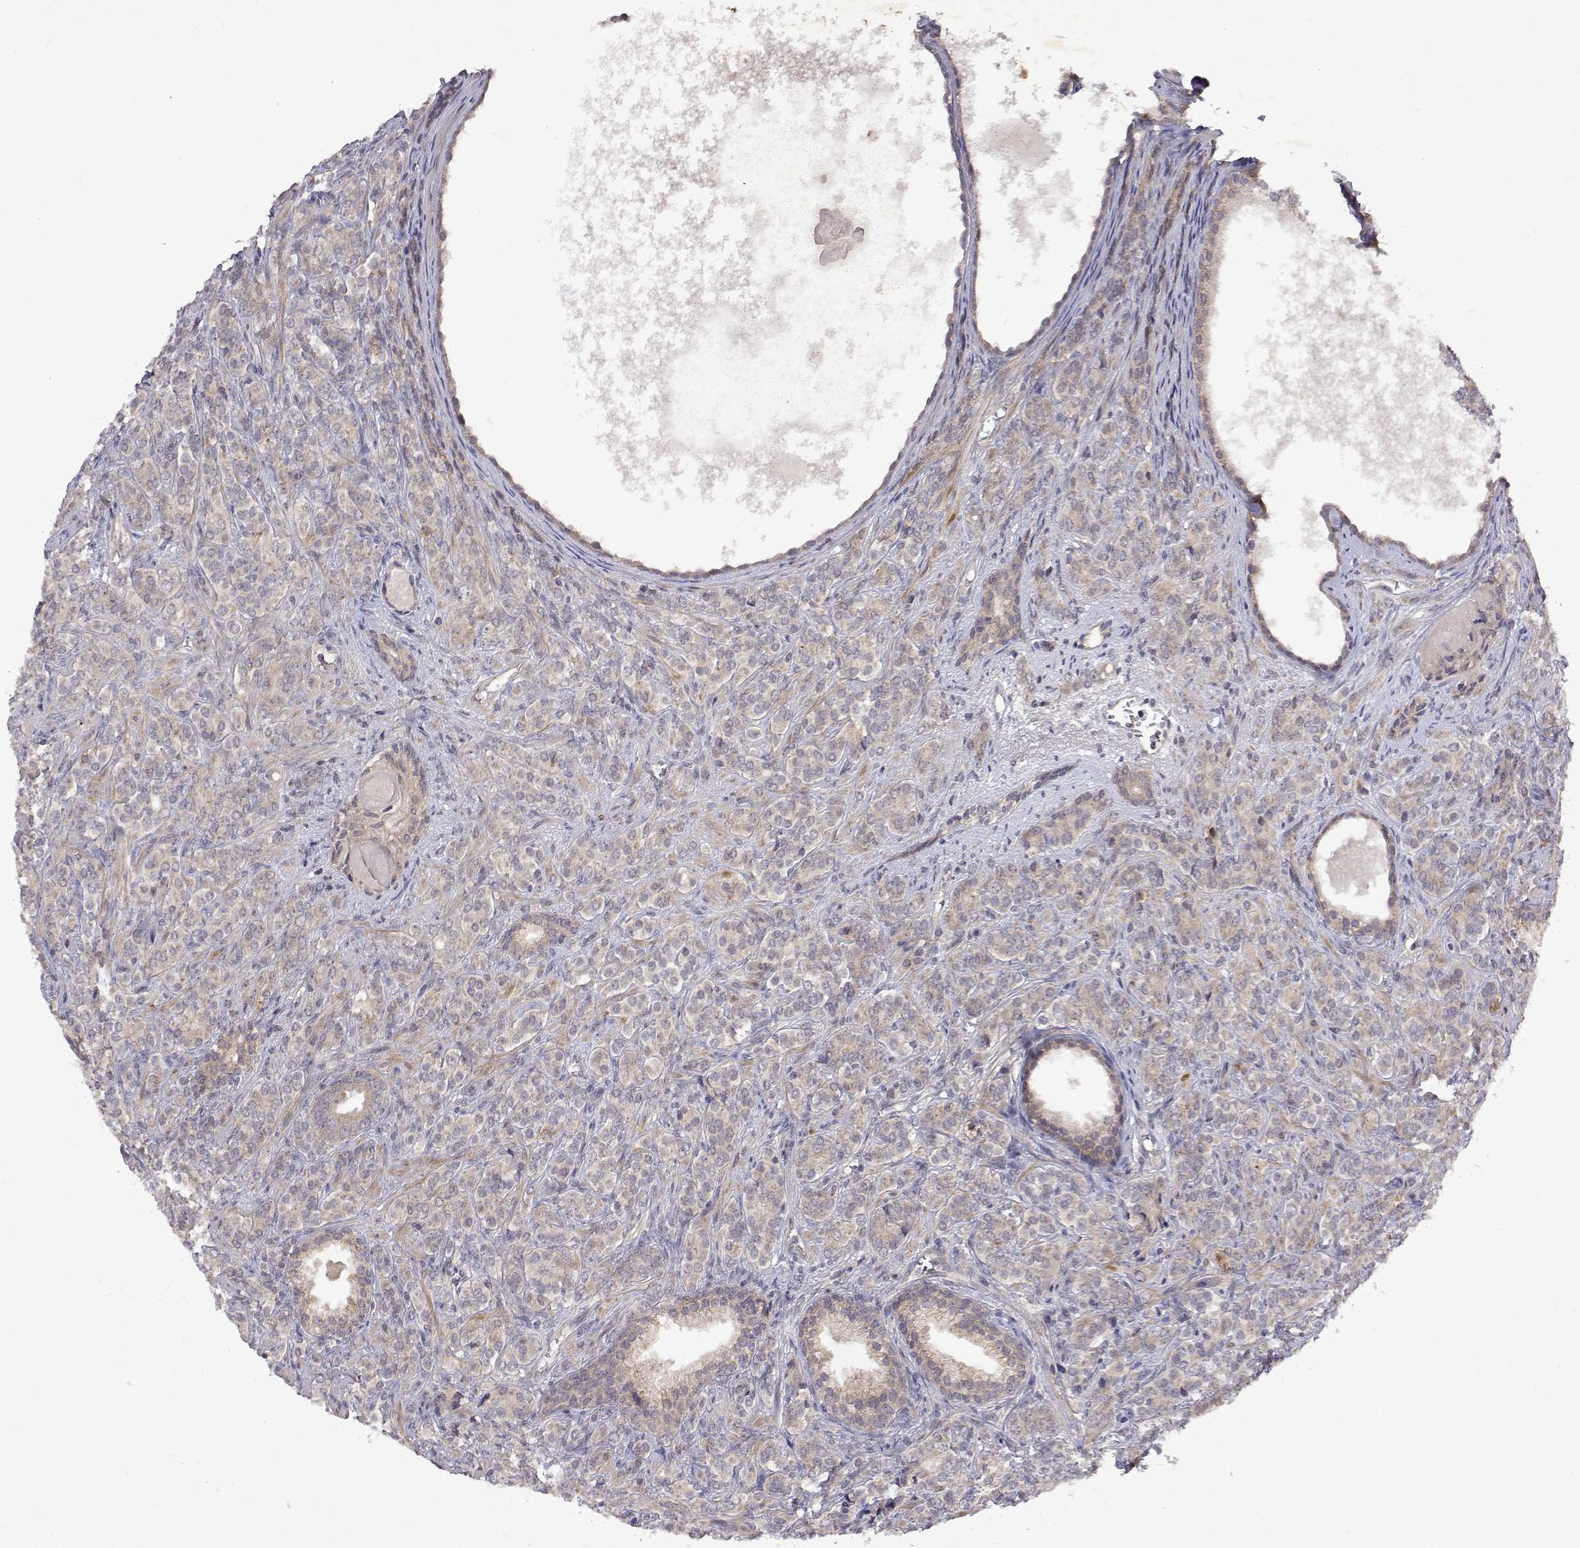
{"staining": {"intensity": "weak", "quantity": ">75%", "location": "cytoplasmic/membranous"}, "tissue": "prostate cancer", "cell_type": "Tumor cells", "image_type": "cancer", "snomed": [{"axis": "morphology", "description": "Adenocarcinoma, High grade"}, {"axis": "topography", "description": "Prostate"}], "caption": "Protein staining of prostate cancer tissue reveals weak cytoplasmic/membranous positivity in approximately >75% of tumor cells.", "gene": "ALKBH8", "patient": {"sex": "male", "age": 84}}